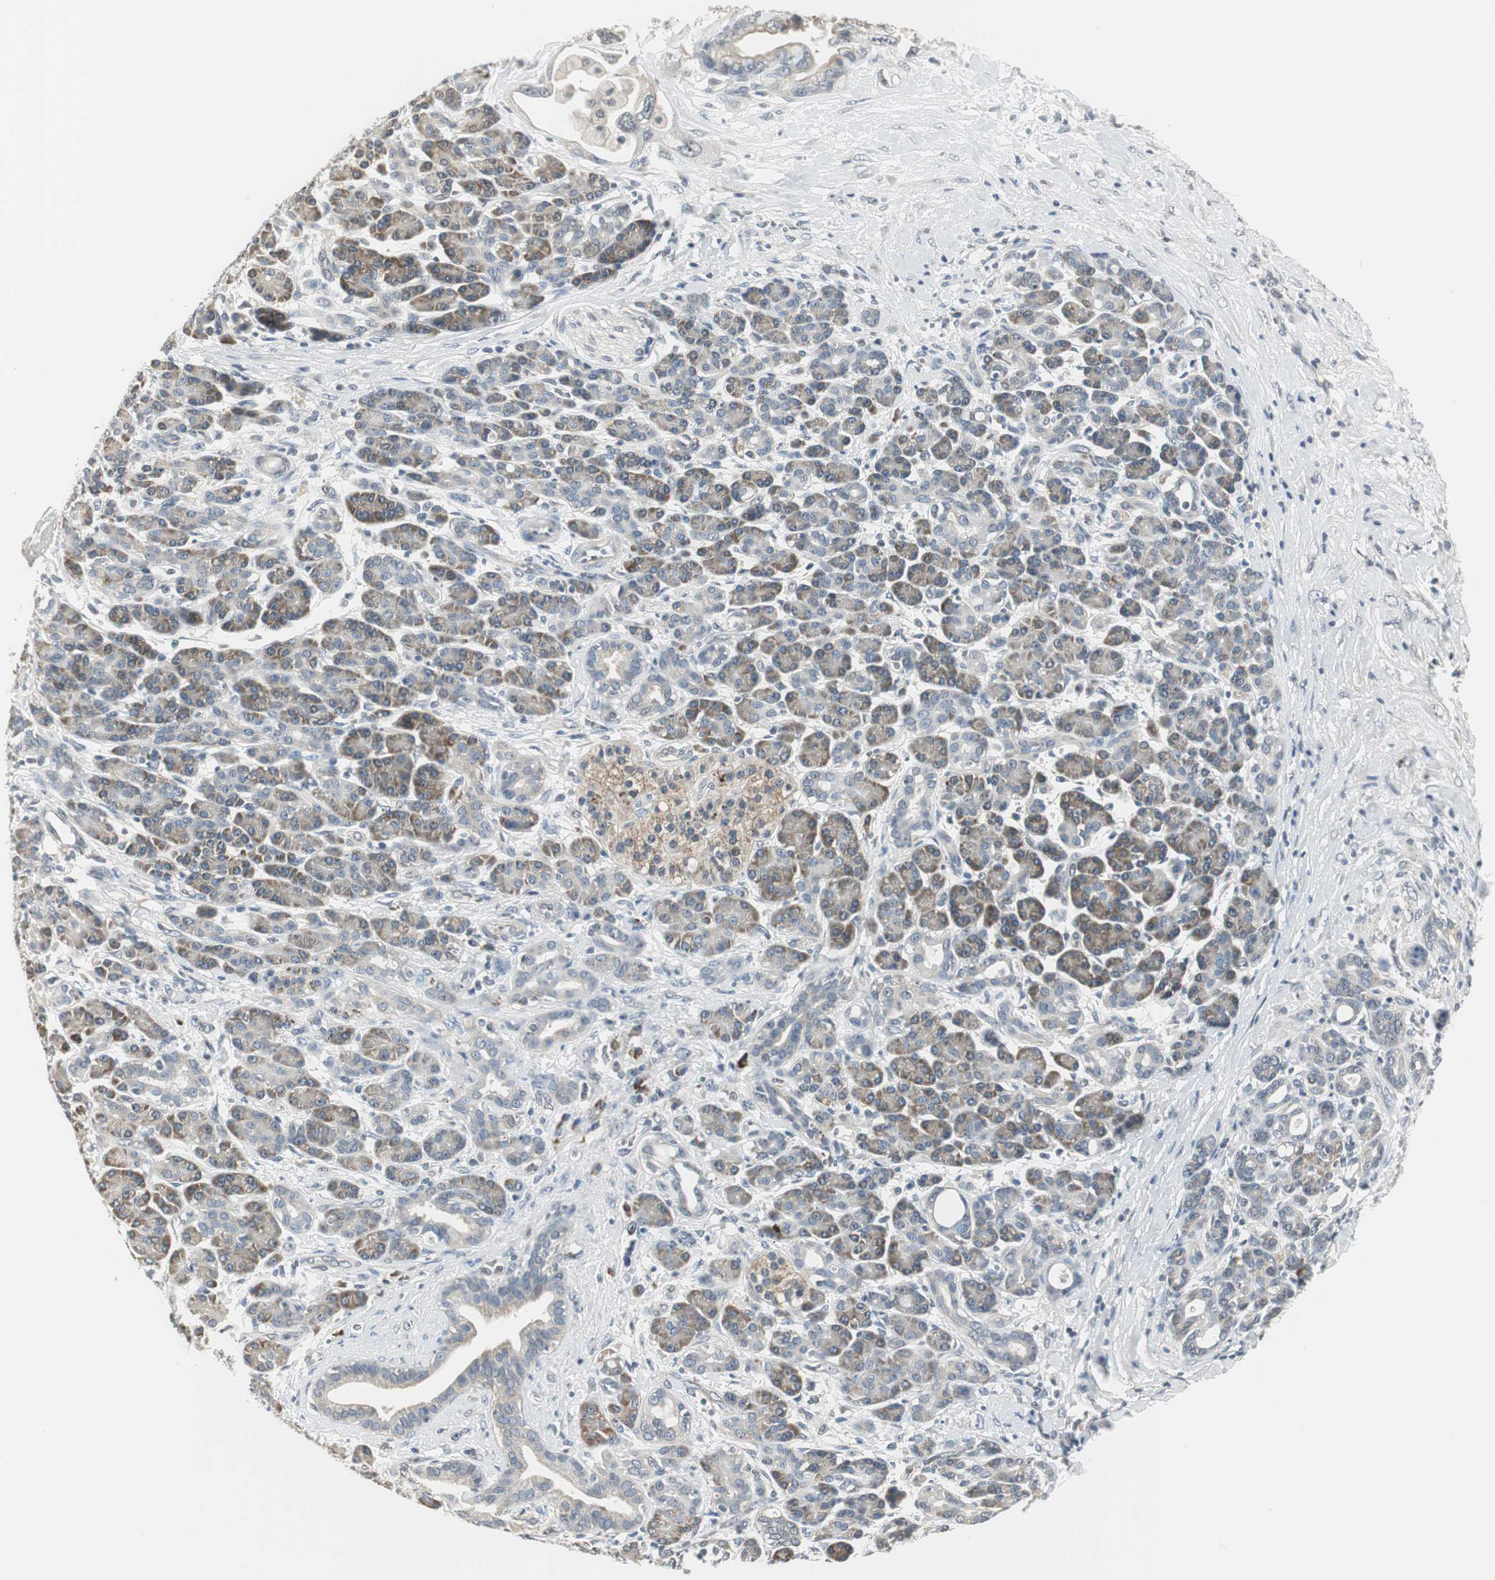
{"staining": {"intensity": "weak", "quantity": ">75%", "location": "cytoplasmic/membranous"}, "tissue": "pancreatic cancer", "cell_type": "Tumor cells", "image_type": "cancer", "snomed": [{"axis": "morphology", "description": "Adenocarcinoma, NOS"}, {"axis": "topography", "description": "Pancreas"}], "caption": "Immunohistochemical staining of adenocarcinoma (pancreatic) exhibits low levels of weak cytoplasmic/membranous staining in approximately >75% of tumor cells.", "gene": "CCT5", "patient": {"sex": "female", "age": 77}}